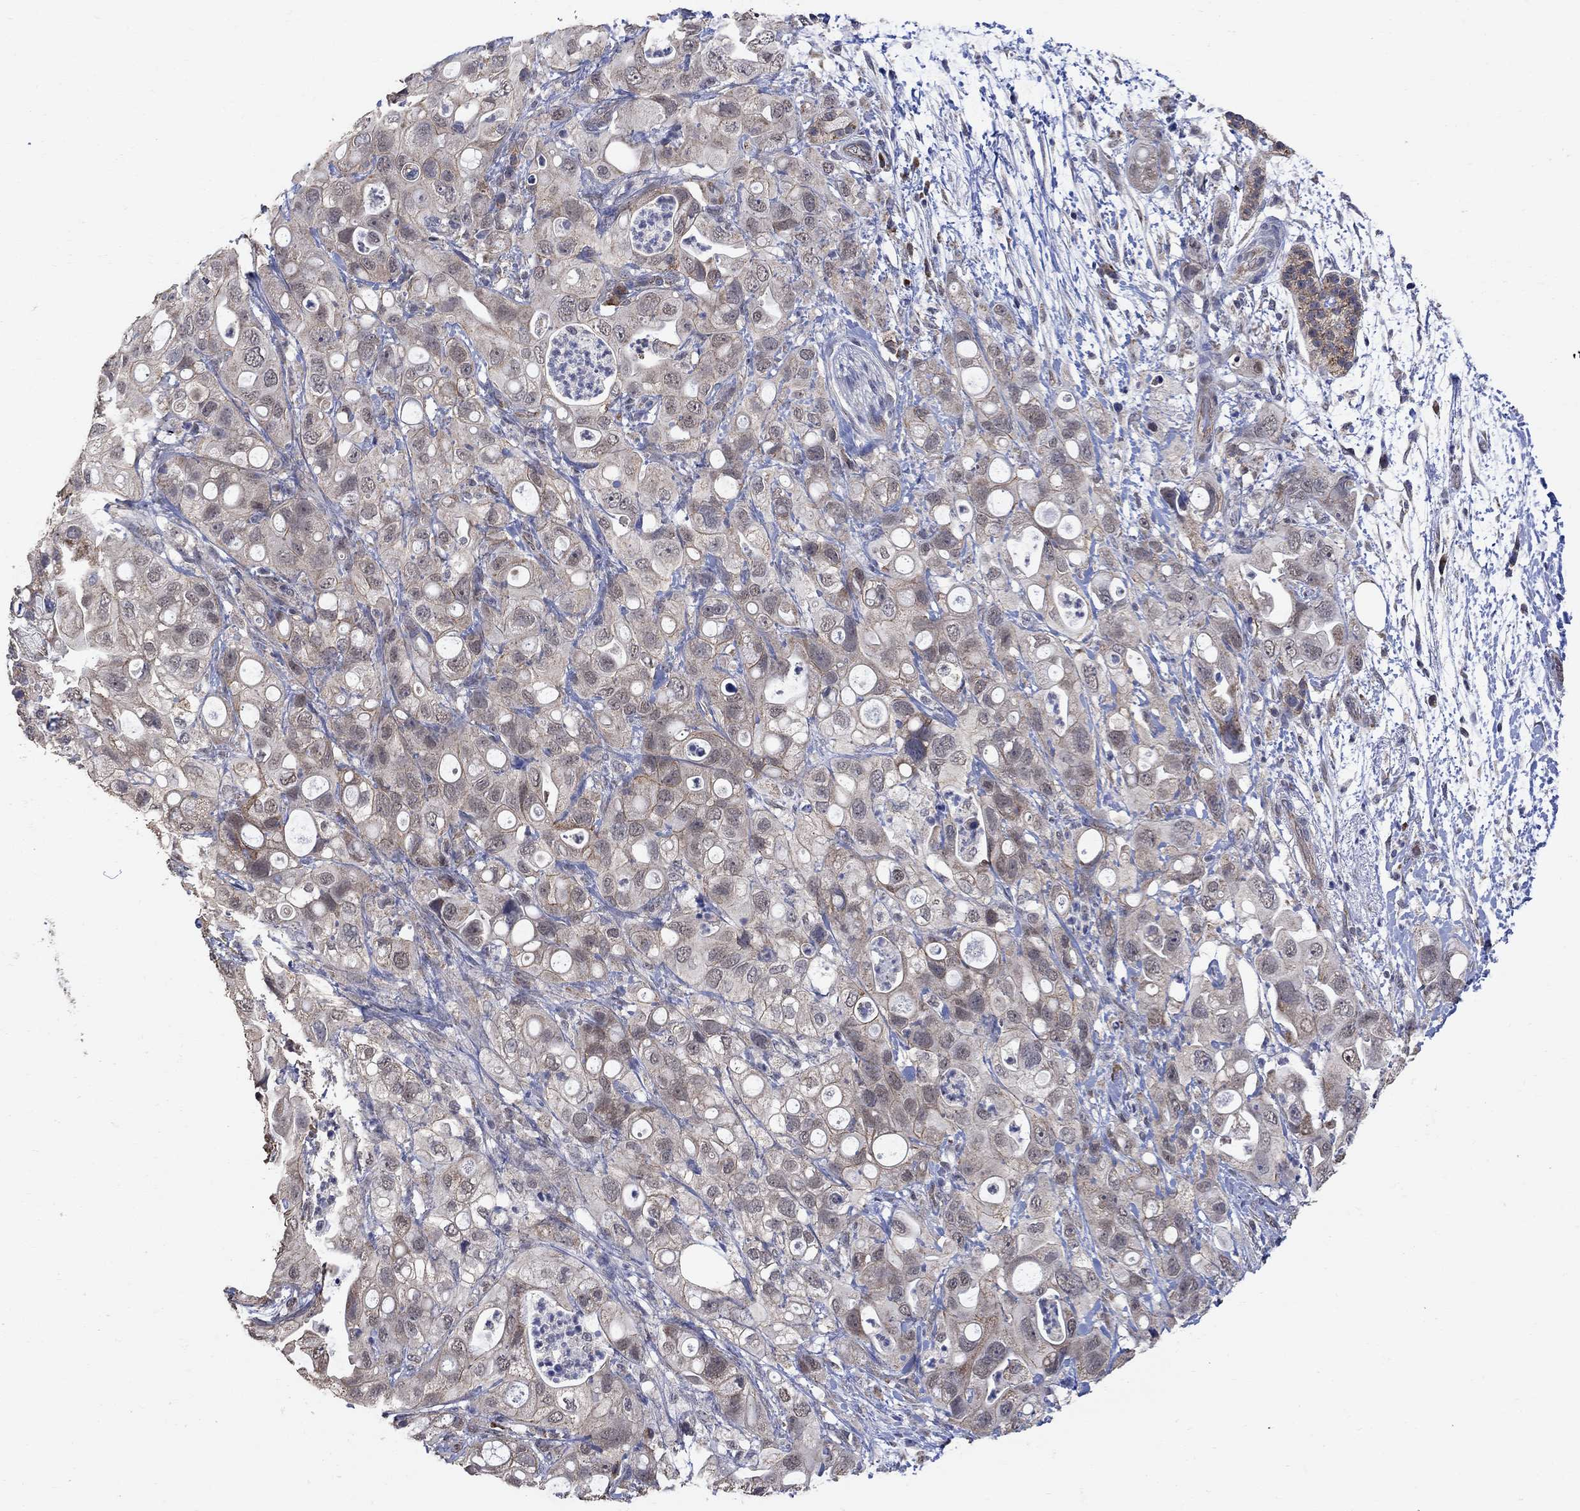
{"staining": {"intensity": "moderate", "quantity": "<25%", "location": "cytoplasmic/membranous"}, "tissue": "pancreatic cancer", "cell_type": "Tumor cells", "image_type": "cancer", "snomed": [{"axis": "morphology", "description": "Adenocarcinoma, NOS"}, {"axis": "topography", "description": "Pancreas"}], "caption": "Pancreatic cancer was stained to show a protein in brown. There is low levels of moderate cytoplasmic/membranous positivity in approximately <25% of tumor cells. Using DAB (brown) and hematoxylin (blue) stains, captured at high magnification using brightfield microscopy.", "gene": "ANKRA2", "patient": {"sex": "female", "age": 72}}